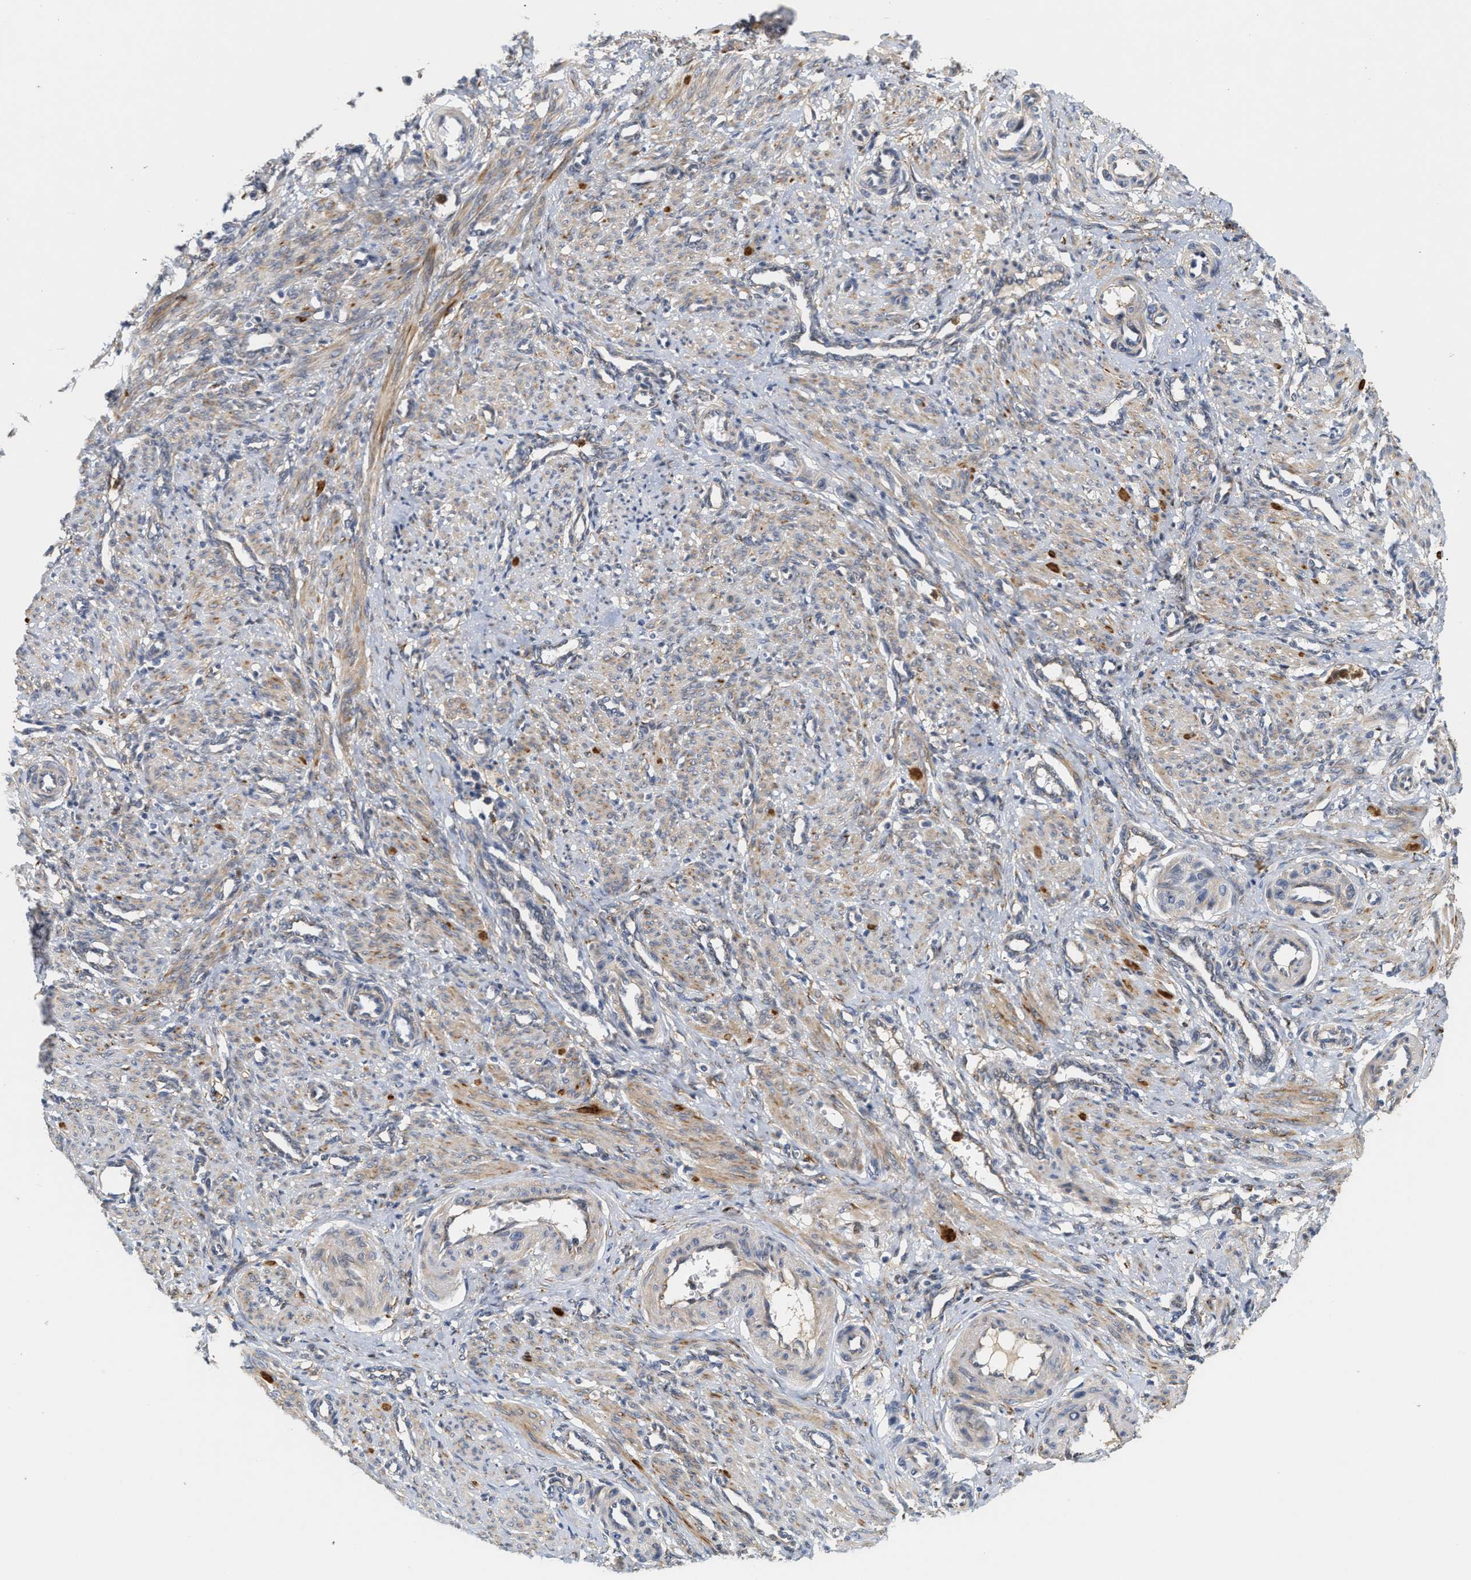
{"staining": {"intensity": "weak", "quantity": "25%-75%", "location": "cytoplasmic/membranous"}, "tissue": "smooth muscle", "cell_type": "Smooth muscle cells", "image_type": "normal", "snomed": [{"axis": "morphology", "description": "Normal tissue, NOS"}, {"axis": "topography", "description": "Endometrium"}], "caption": "A high-resolution histopathology image shows immunohistochemistry (IHC) staining of unremarkable smooth muscle, which exhibits weak cytoplasmic/membranous expression in approximately 25%-75% of smooth muscle cells.", "gene": "PLCD1", "patient": {"sex": "female", "age": 33}}